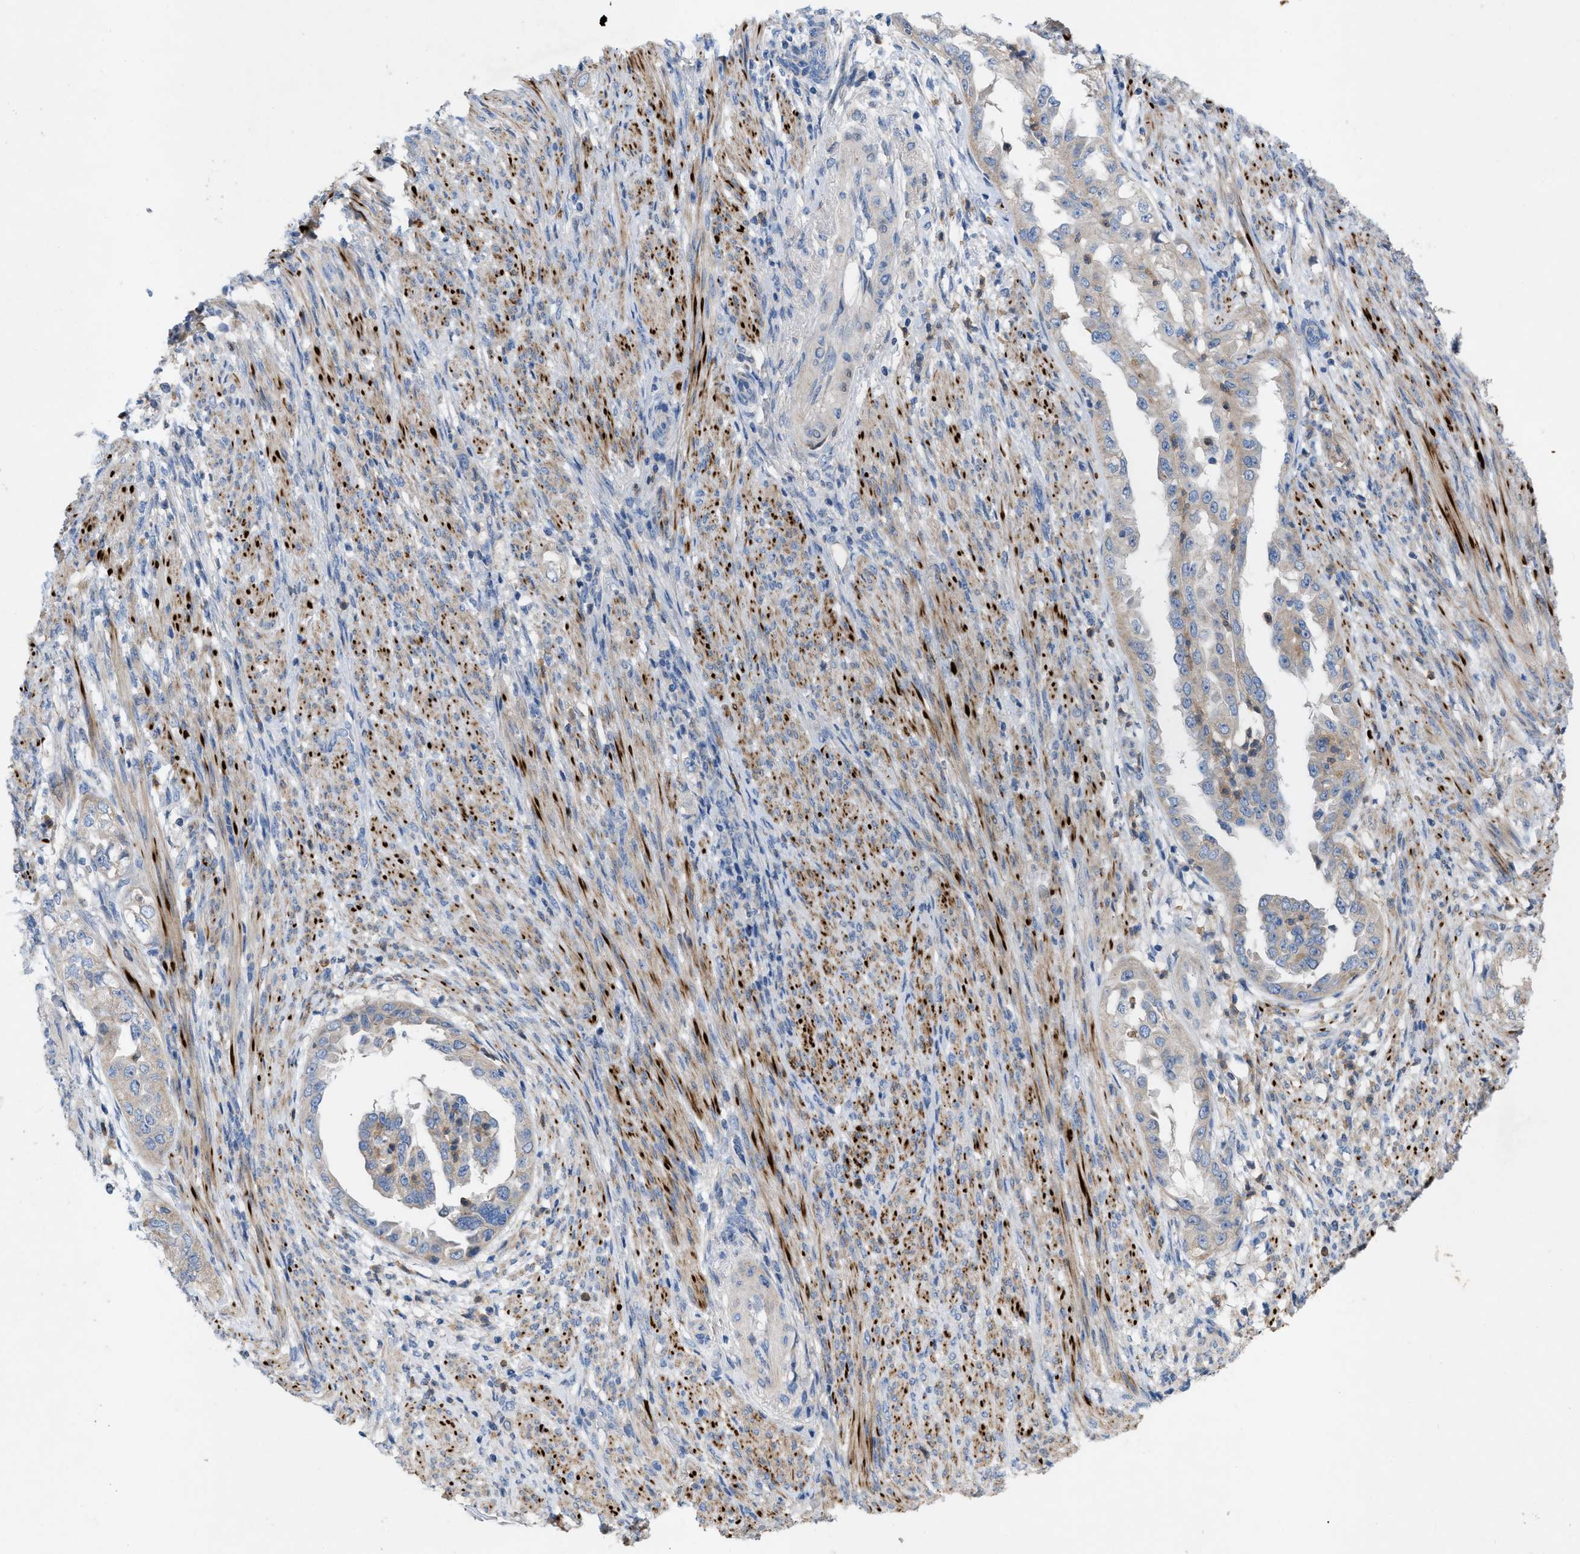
{"staining": {"intensity": "weak", "quantity": "<25%", "location": "cytoplasmic/membranous"}, "tissue": "endometrial cancer", "cell_type": "Tumor cells", "image_type": "cancer", "snomed": [{"axis": "morphology", "description": "Adenocarcinoma, NOS"}, {"axis": "topography", "description": "Endometrium"}], "caption": "This is an immunohistochemistry (IHC) histopathology image of human endometrial adenocarcinoma. There is no positivity in tumor cells.", "gene": "PLPPR5", "patient": {"sex": "female", "age": 85}}